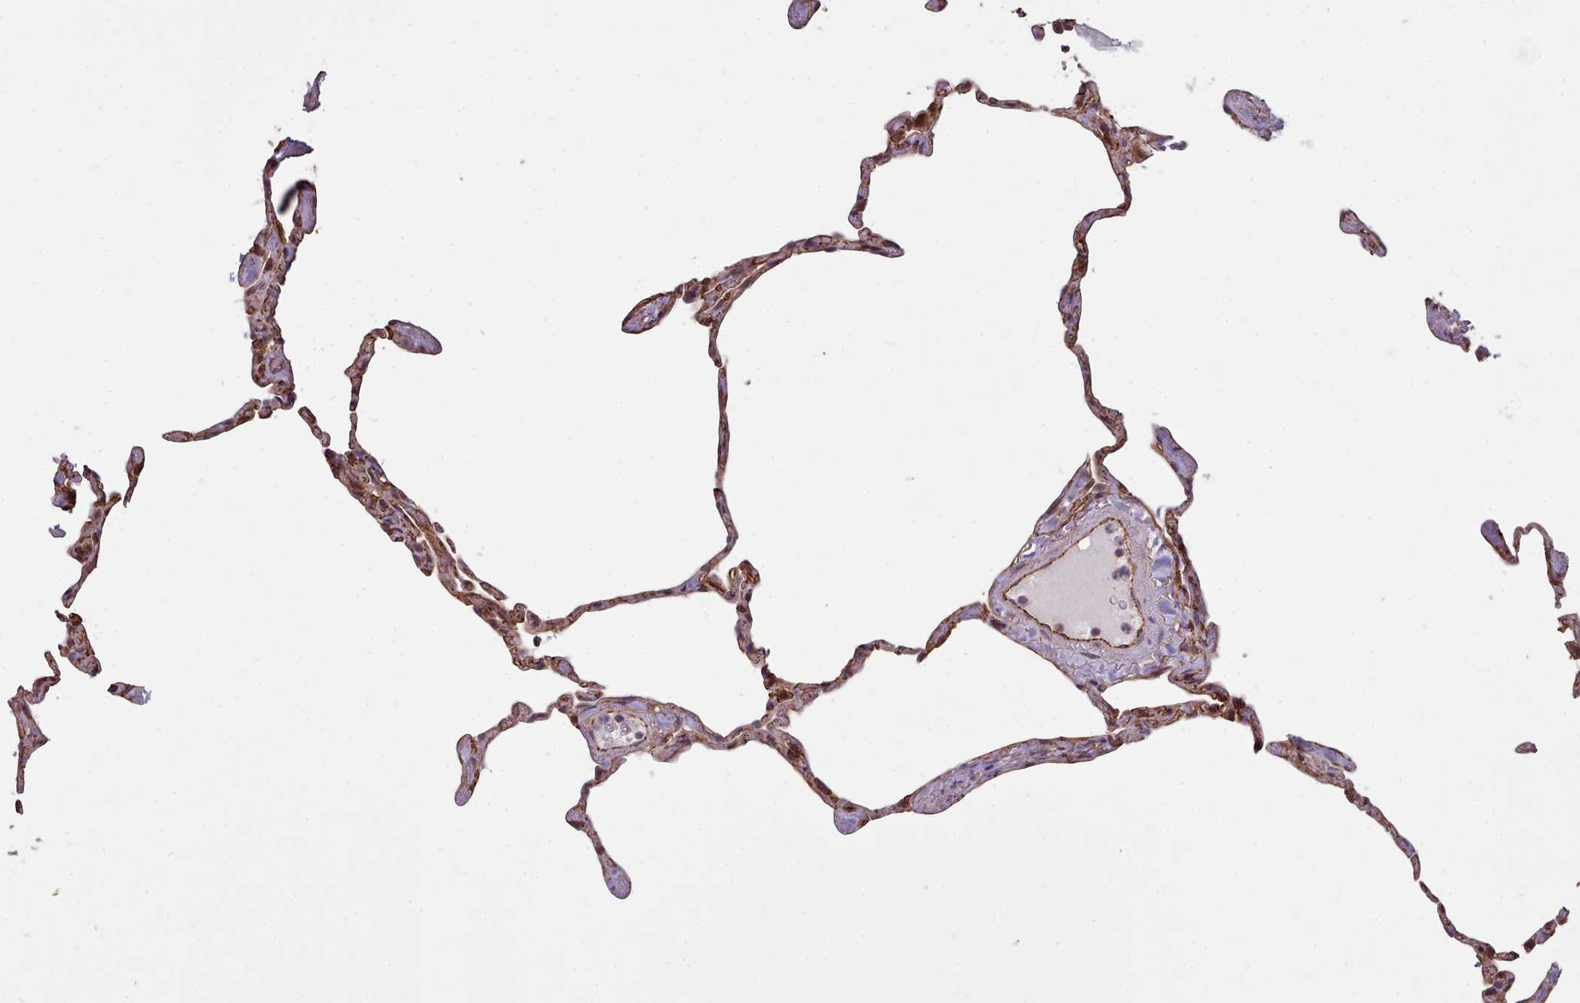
{"staining": {"intensity": "strong", "quantity": "25%-75%", "location": "cytoplasmic/membranous"}, "tissue": "lung", "cell_type": "Alveolar cells", "image_type": "normal", "snomed": [{"axis": "morphology", "description": "Normal tissue, NOS"}, {"axis": "topography", "description": "Lung"}], "caption": "A histopathology image of lung stained for a protein shows strong cytoplasmic/membranous brown staining in alveolar cells.", "gene": "MRPL46", "patient": {"sex": "male", "age": 65}}